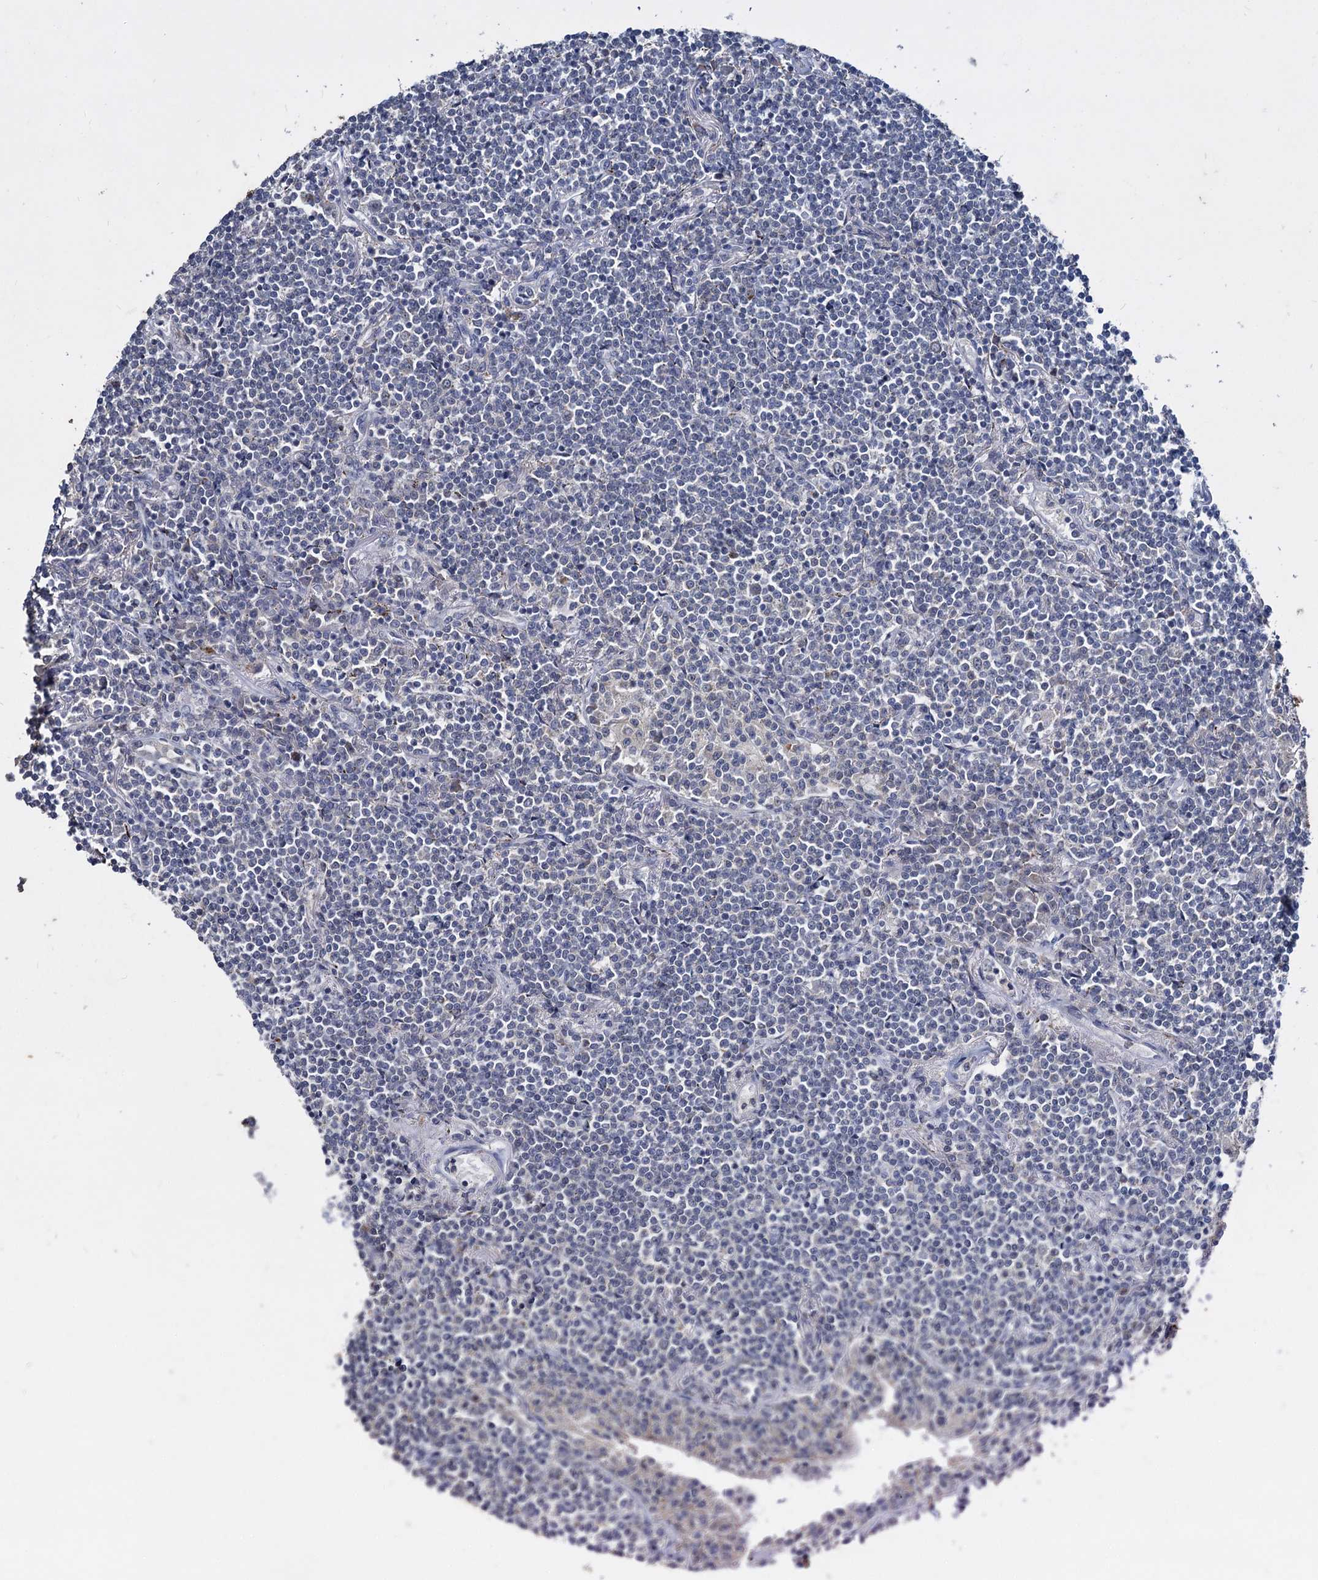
{"staining": {"intensity": "negative", "quantity": "none", "location": "none"}, "tissue": "lymphoma", "cell_type": "Tumor cells", "image_type": "cancer", "snomed": [{"axis": "morphology", "description": "Malignant lymphoma, non-Hodgkin's type, Low grade"}, {"axis": "topography", "description": "Lung"}], "caption": "A histopathology image of malignant lymphoma, non-Hodgkin's type (low-grade) stained for a protein shows no brown staining in tumor cells.", "gene": "RPUSD4", "patient": {"sex": "female", "age": 71}}